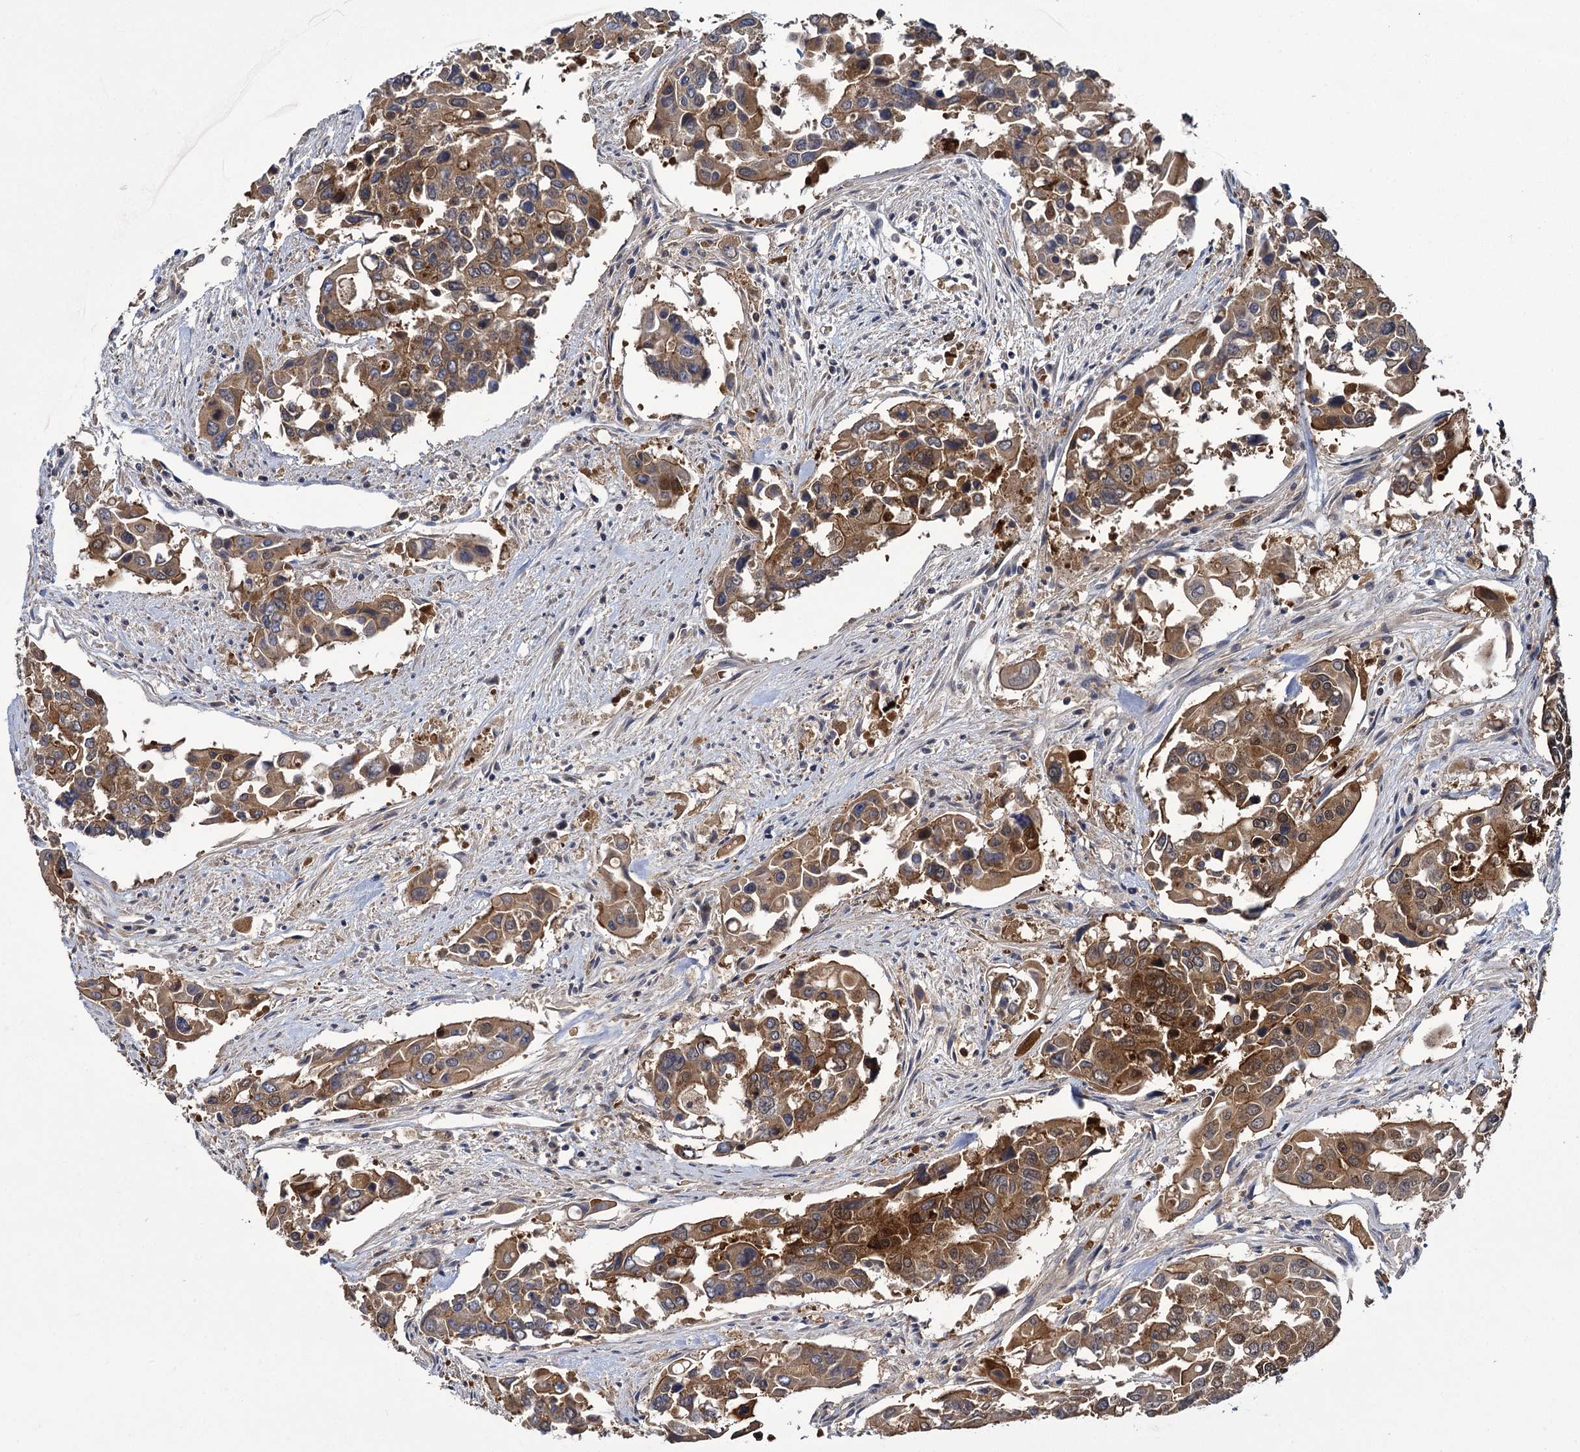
{"staining": {"intensity": "moderate", "quantity": ">75%", "location": "cytoplasmic/membranous"}, "tissue": "colorectal cancer", "cell_type": "Tumor cells", "image_type": "cancer", "snomed": [{"axis": "morphology", "description": "Adenocarcinoma, NOS"}, {"axis": "topography", "description": "Colon"}], "caption": "The micrograph reveals staining of colorectal cancer (adenocarcinoma), revealing moderate cytoplasmic/membranous protein positivity (brown color) within tumor cells.", "gene": "GCLC", "patient": {"sex": "male", "age": 77}}